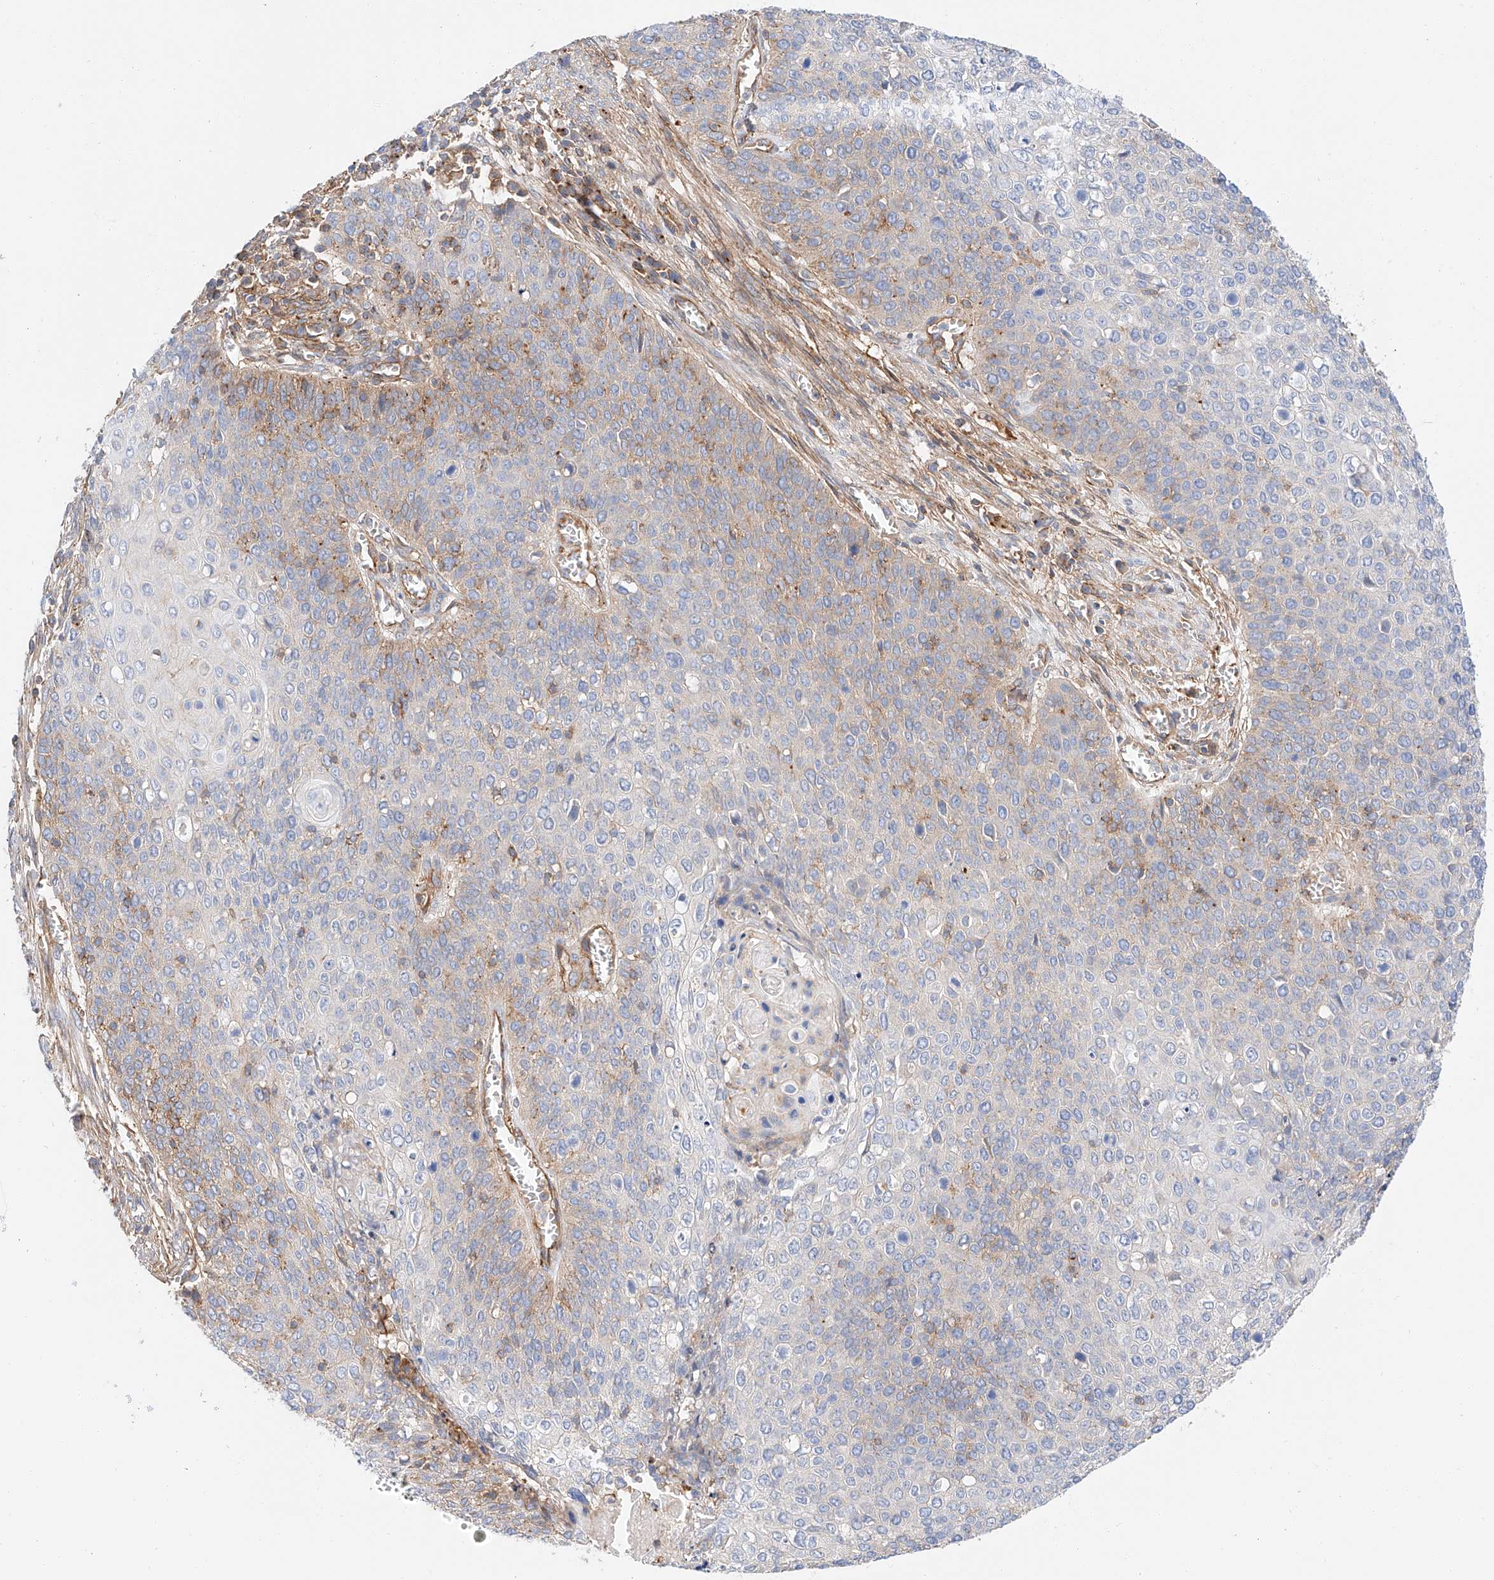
{"staining": {"intensity": "weak", "quantity": "<25%", "location": "cytoplasmic/membranous"}, "tissue": "cervical cancer", "cell_type": "Tumor cells", "image_type": "cancer", "snomed": [{"axis": "morphology", "description": "Squamous cell carcinoma, NOS"}, {"axis": "topography", "description": "Cervix"}], "caption": "This is a micrograph of IHC staining of cervical cancer, which shows no positivity in tumor cells.", "gene": "HAUS4", "patient": {"sex": "female", "age": 39}}